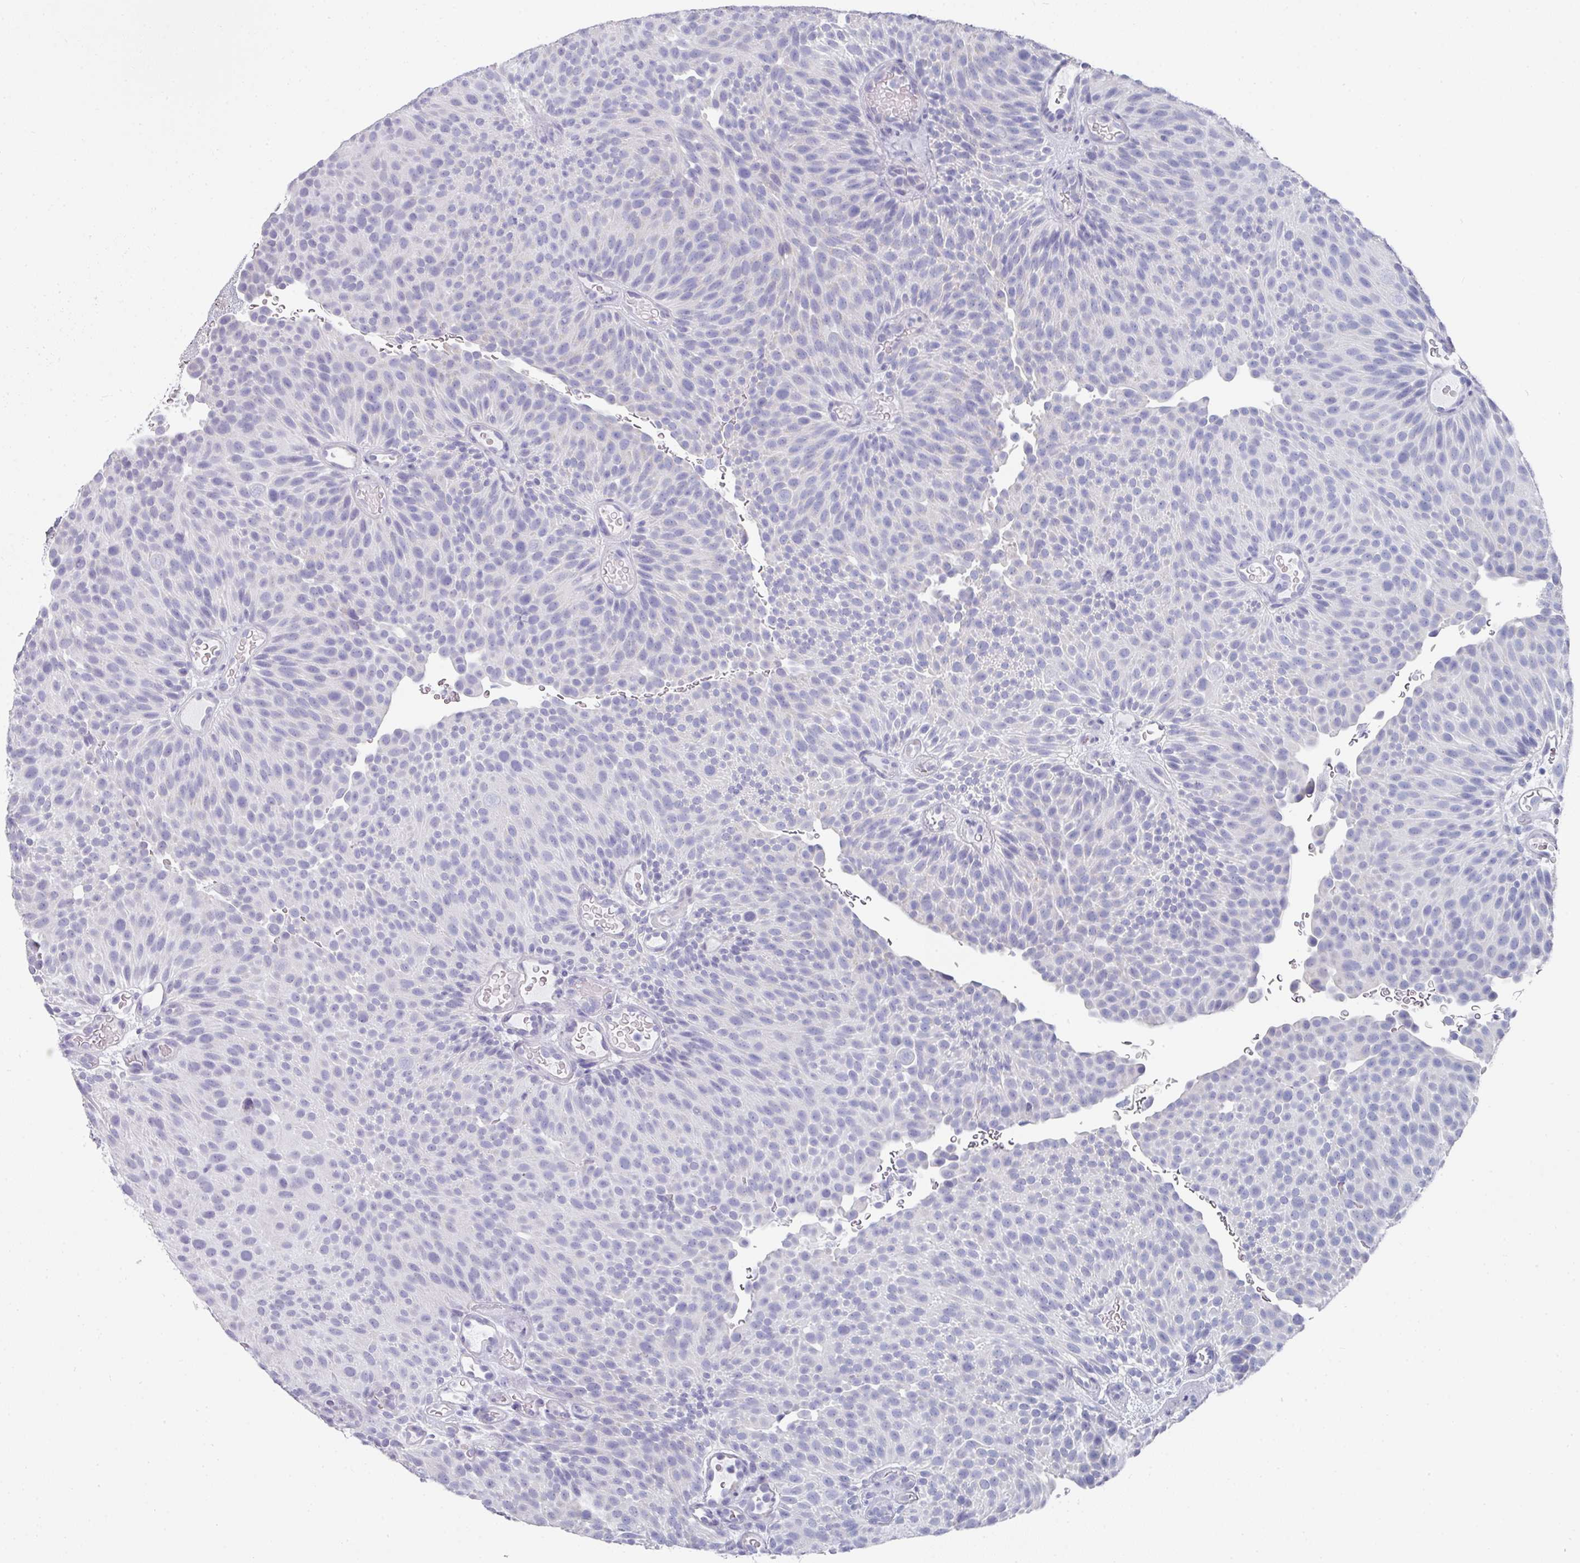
{"staining": {"intensity": "negative", "quantity": "none", "location": "none"}, "tissue": "urothelial cancer", "cell_type": "Tumor cells", "image_type": "cancer", "snomed": [{"axis": "morphology", "description": "Urothelial carcinoma, Low grade"}, {"axis": "topography", "description": "Urinary bladder"}], "caption": "This is a histopathology image of IHC staining of urothelial cancer, which shows no positivity in tumor cells. (DAB immunohistochemistry visualized using brightfield microscopy, high magnification).", "gene": "SETBP1", "patient": {"sex": "male", "age": 78}}